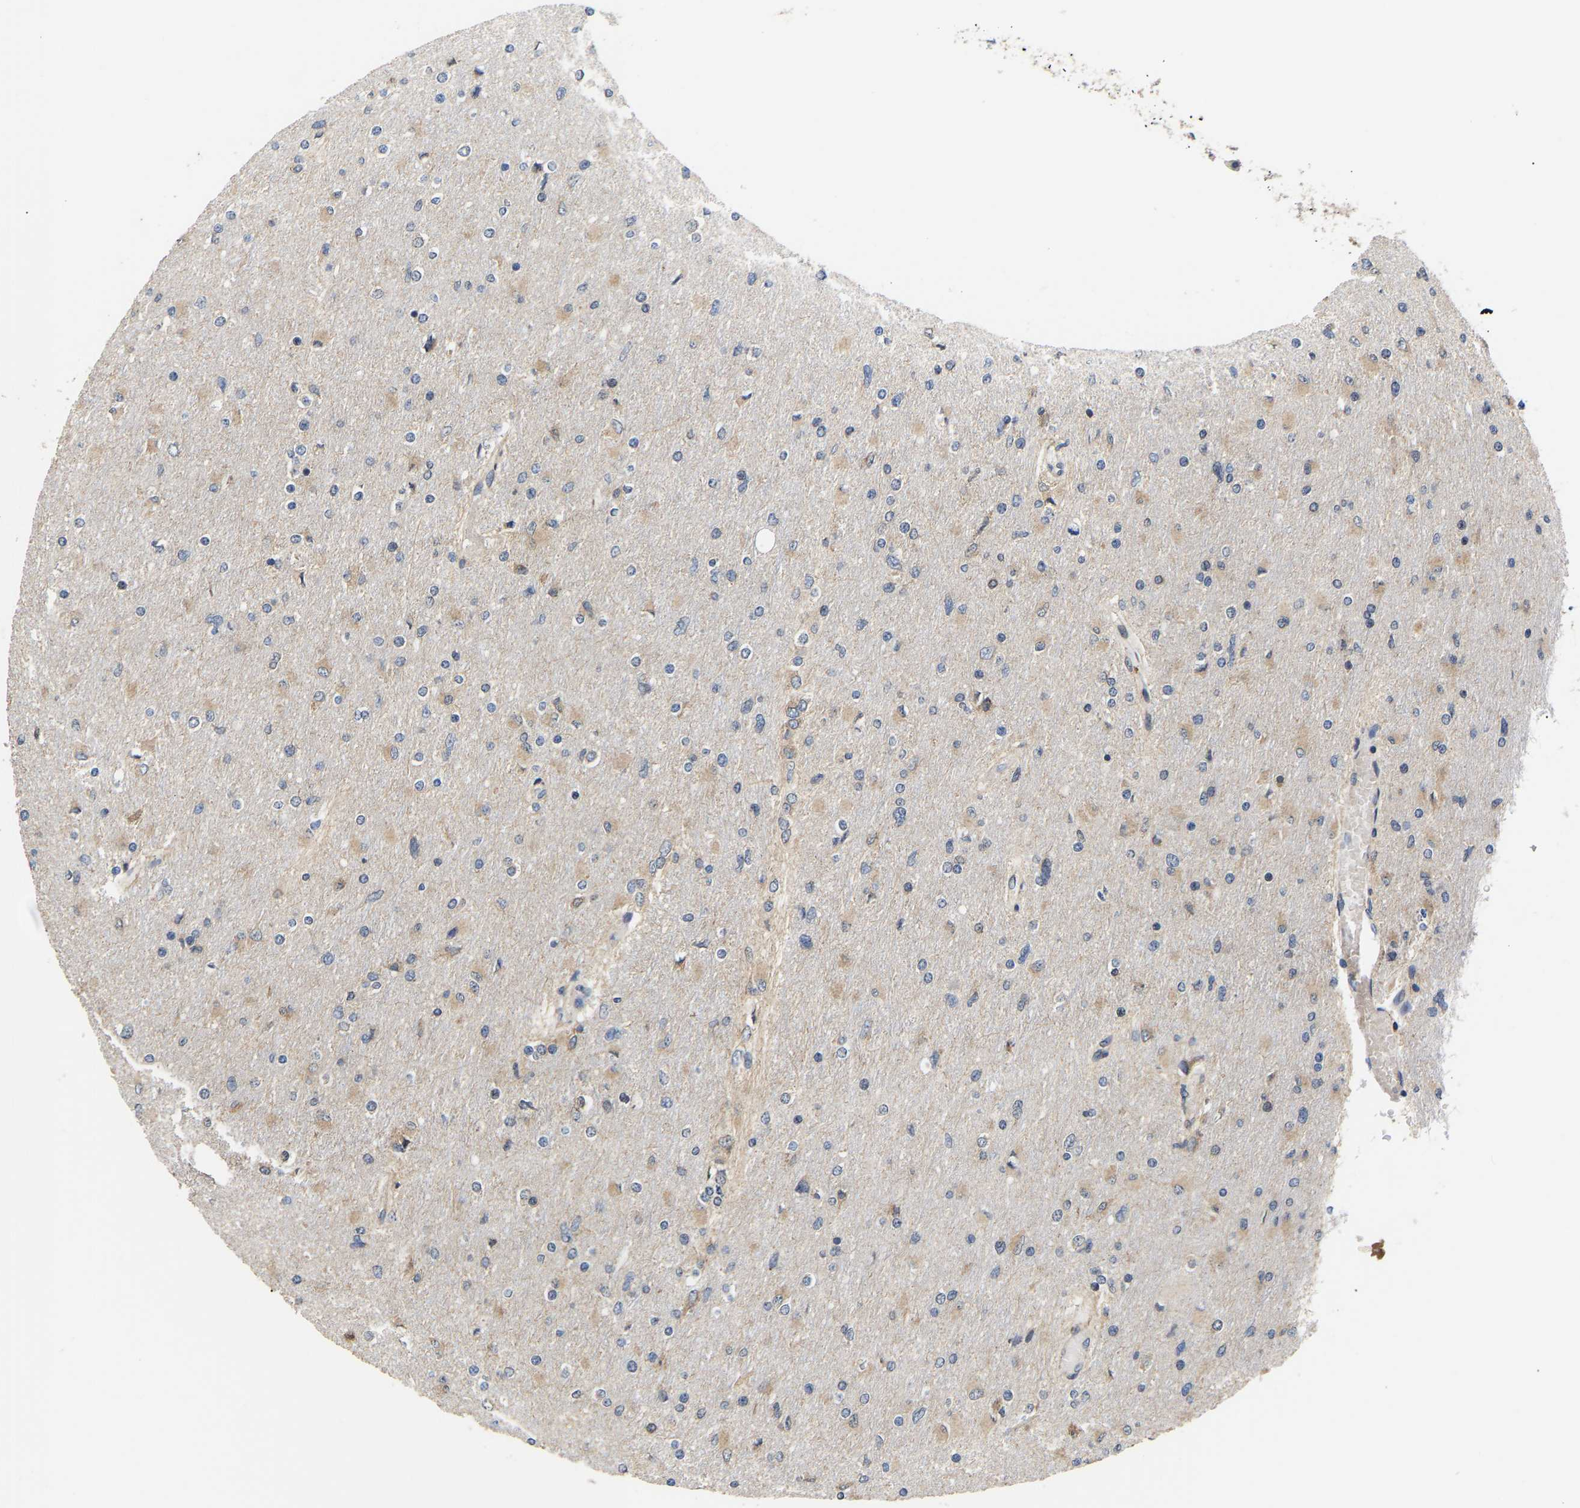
{"staining": {"intensity": "weak", "quantity": "25%-75%", "location": "cytoplasmic/membranous"}, "tissue": "glioma", "cell_type": "Tumor cells", "image_type": "cancer", "snomed": [{"axis": "morphology", "description": "Glioma, malignant, High grade"}, {"axis": "topography", "description": "Cerebral cortex"}], "caption": "IHC micrograph of neoplastic tissue: malignant glioma (high-grade) stained using IHC demonstrates low levels of weak protein expression localized specifically in the cytoplasmic/membranous of tumor cells, appearing as a cytoplasmic/membranous brown color.", "gene": "AIMP2", "patient": {"sex": "female", "age": 36}}